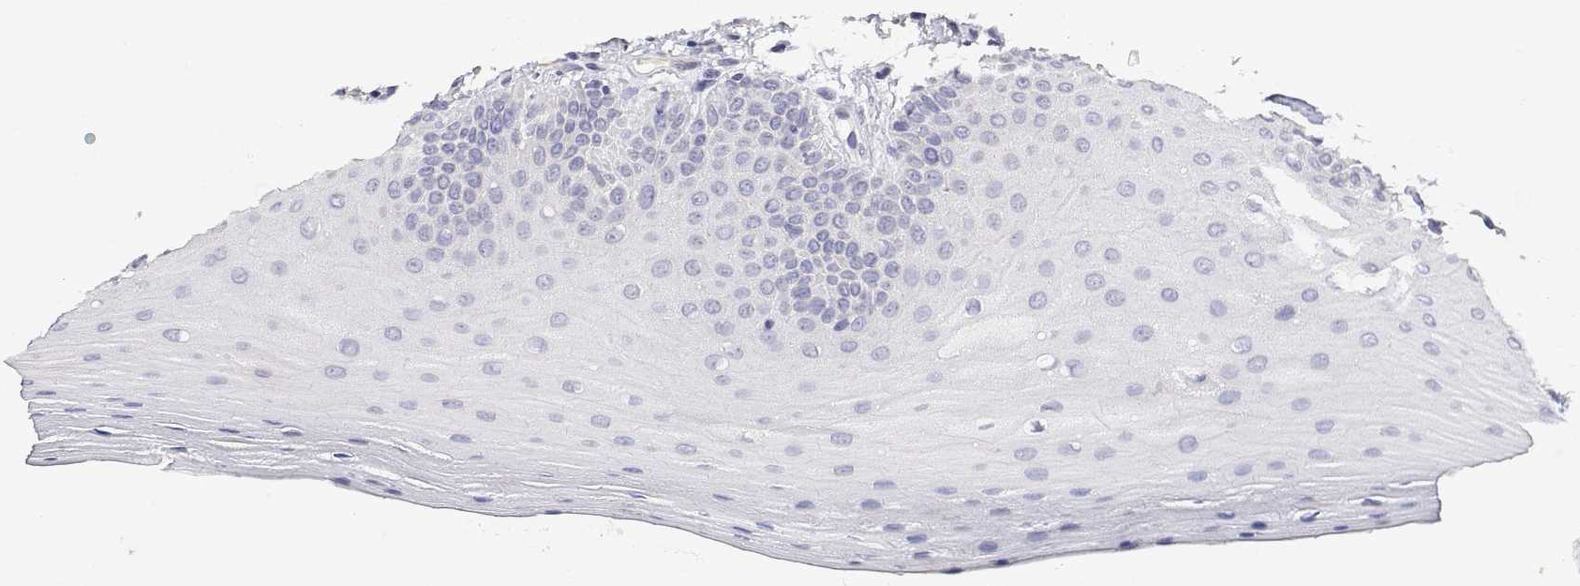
{"staining": {"intensity": "negative", "quantity": "none", "location": "none"}, "tissue": "oral mucosa", "cell_type": "Squamous epithelial cells", "image_type": "normal", "snomed": [{"axis": "morphology", "description": "Normal tissue, NOS"}, {"axis": "morphology", "description": "Normal morphology"}, {"axis": "topography", "description": "Oral tissue"}], "caption": "Histopathology image shows no protein staining in squamous epithelial cells of normal oral mucosa. The staining was performed using DAB to visualize the protein expression in brown, while the nuclei were stained in blue with hematoxylin (Magnification: 20x).", "gene": "PLCB1", "patient": {"sex": "female", "age": 76}}